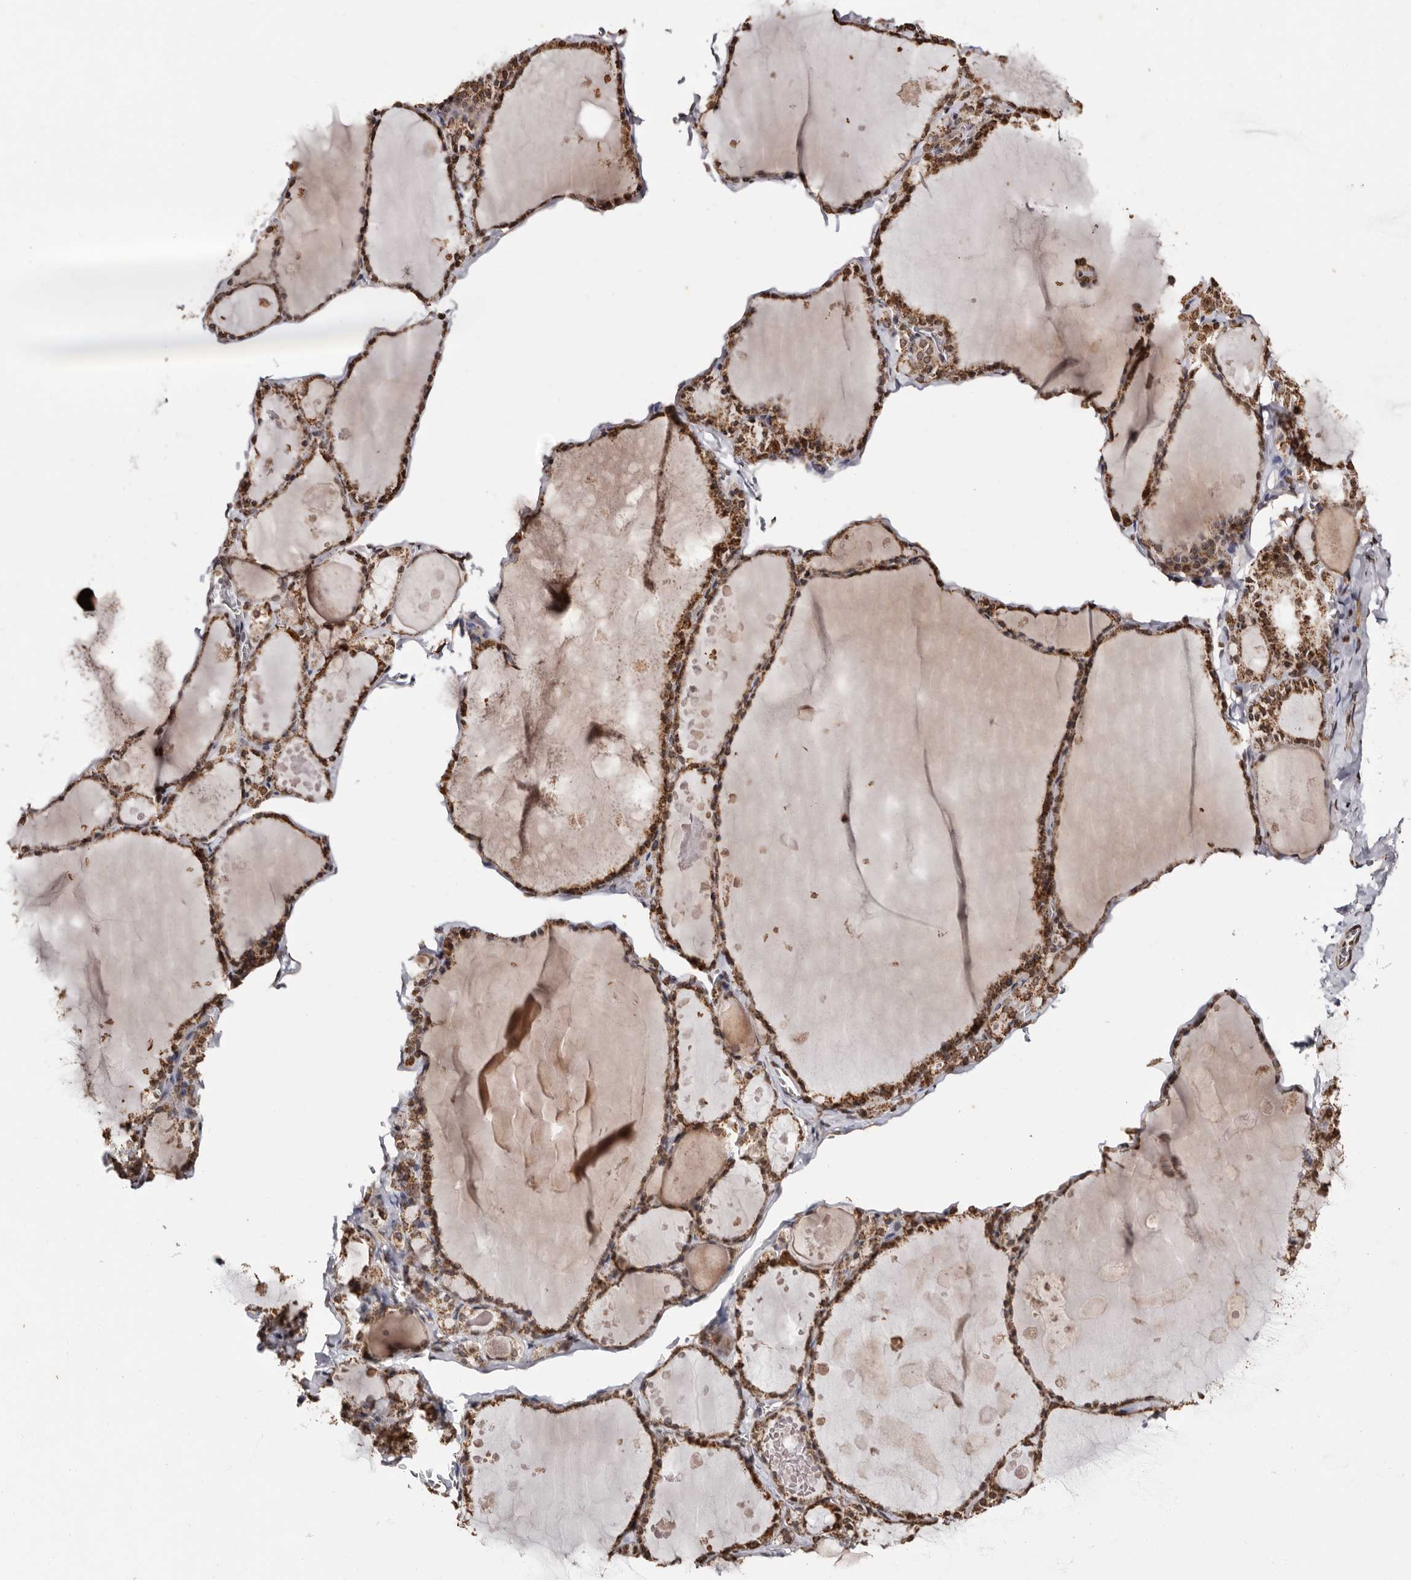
{"staining": {"intensity": "strong", "quantity": ">75%", "location": "cytoplasmic/membranous"}, "tissue": "thyroid gland", "cell_type": "Glandular cells", "image_type": "normal", "snomed": [{"axis": "morphology", "description": "Normal tissue, NOS"}, {"axis": "topography", "description": "Thyroid gland"}], "caption": "Protein positivity by immunohistochemistry (IHC) exhibits strong cytoplasmic/membranous positivity in about >75% of glandular cells in unremarkable thyroid gland.", "gene": "CCDC190", "patient": {"sex": "male", "age": 56}}